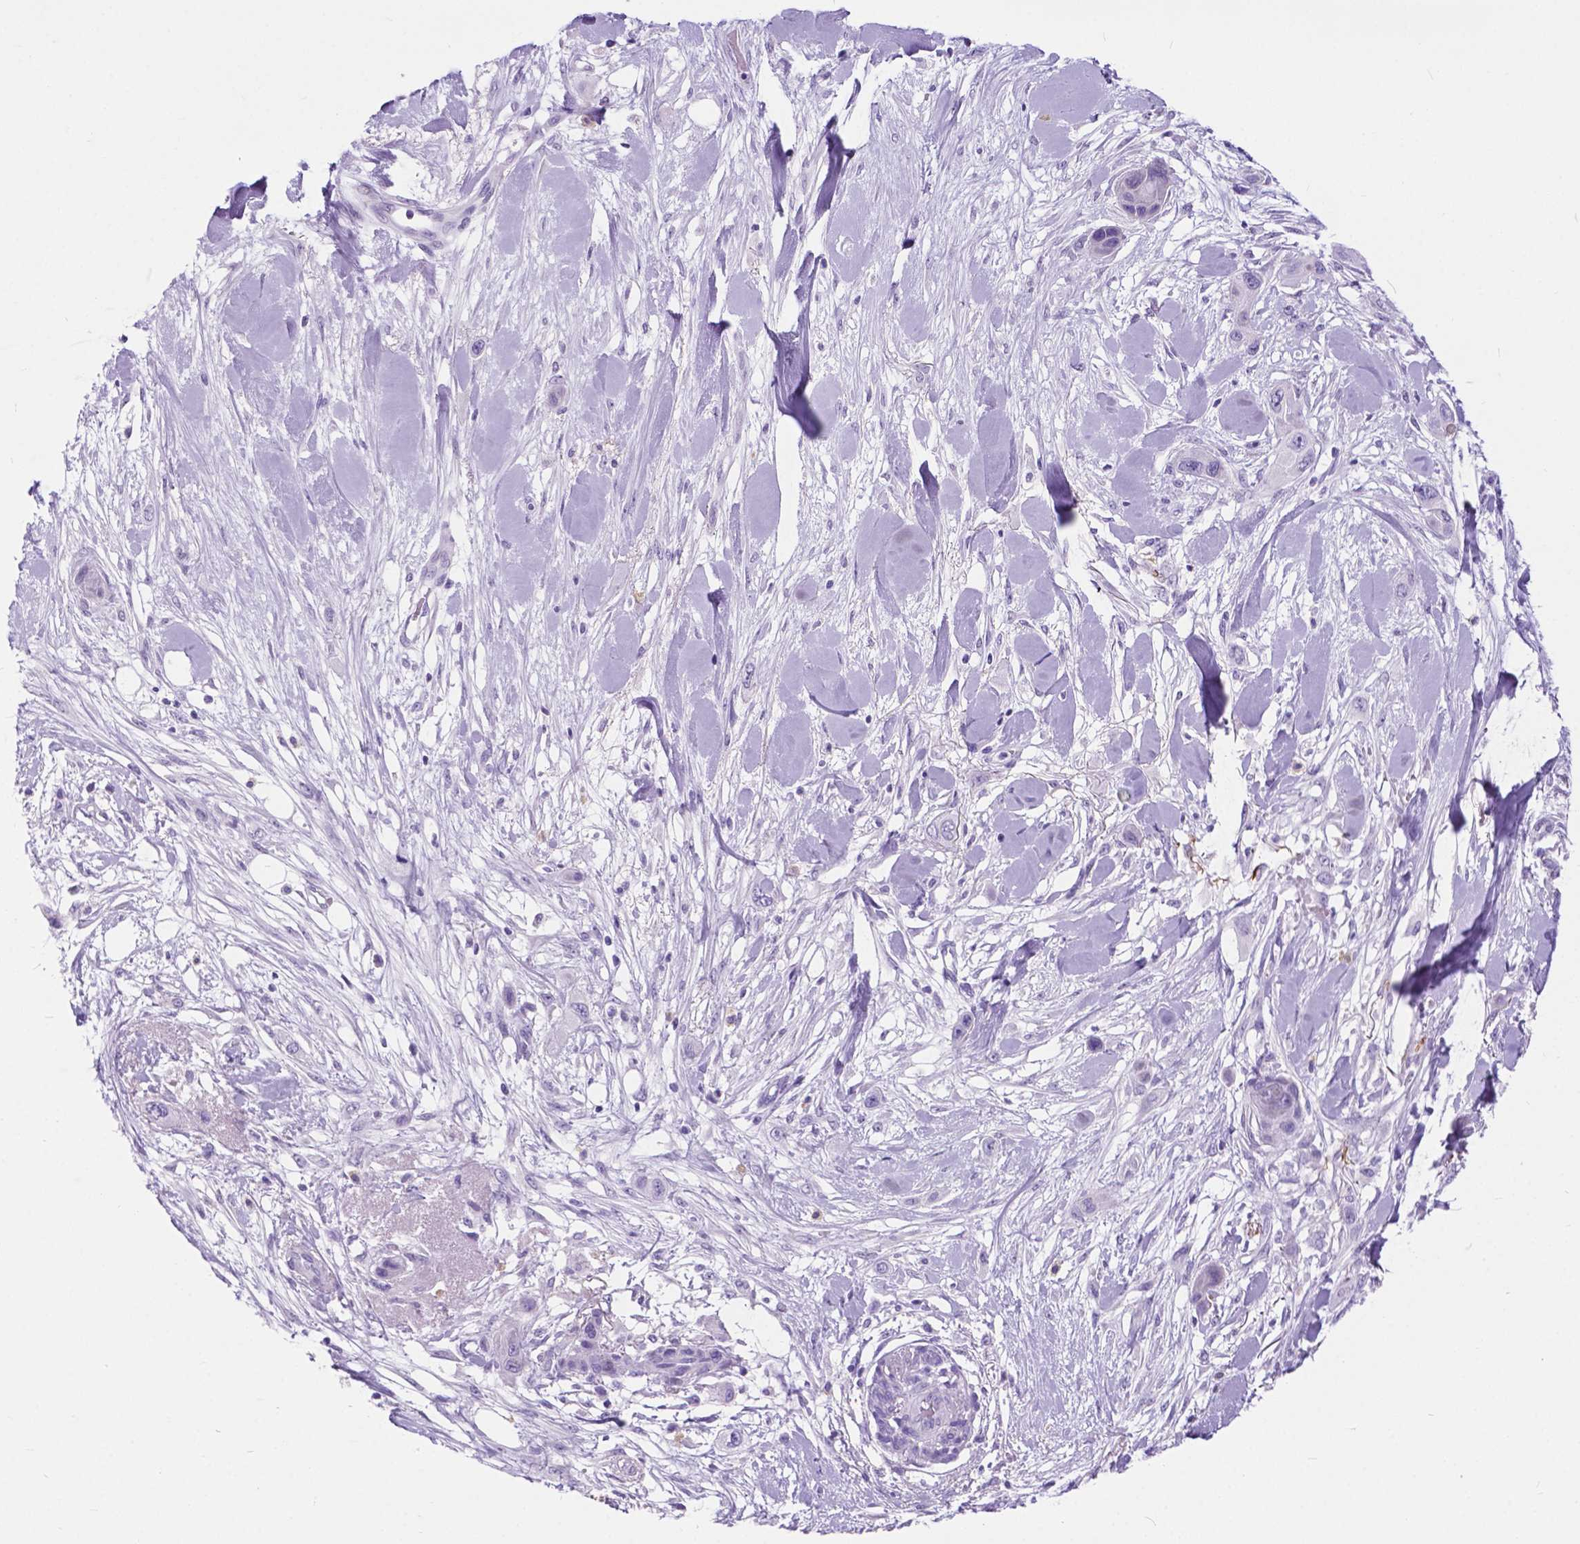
{"staining": {"intensity": "negative", "quantity": "none", "location": "none"}, "tissue": "skin cancer", "cell_type": "Tumor cells", "image_type": "cancer", "snomed": [{"axis": "morphology", "description": "Squamous cell carcinoma, NOS"}, {"axis": "topography", "description": "Skin"}], "caption": "DAB immunohistochemical staining of human squamous cell carcinoma (skin) demonstrates no significant staining in tumor cells. Brightfield microscopy of immunohistochemistry stained with DAB (brown) and hematoxylin (blue), captured at high magnification.", "gene": "BSND", "patient": {"sex": "male", "age": 79}}